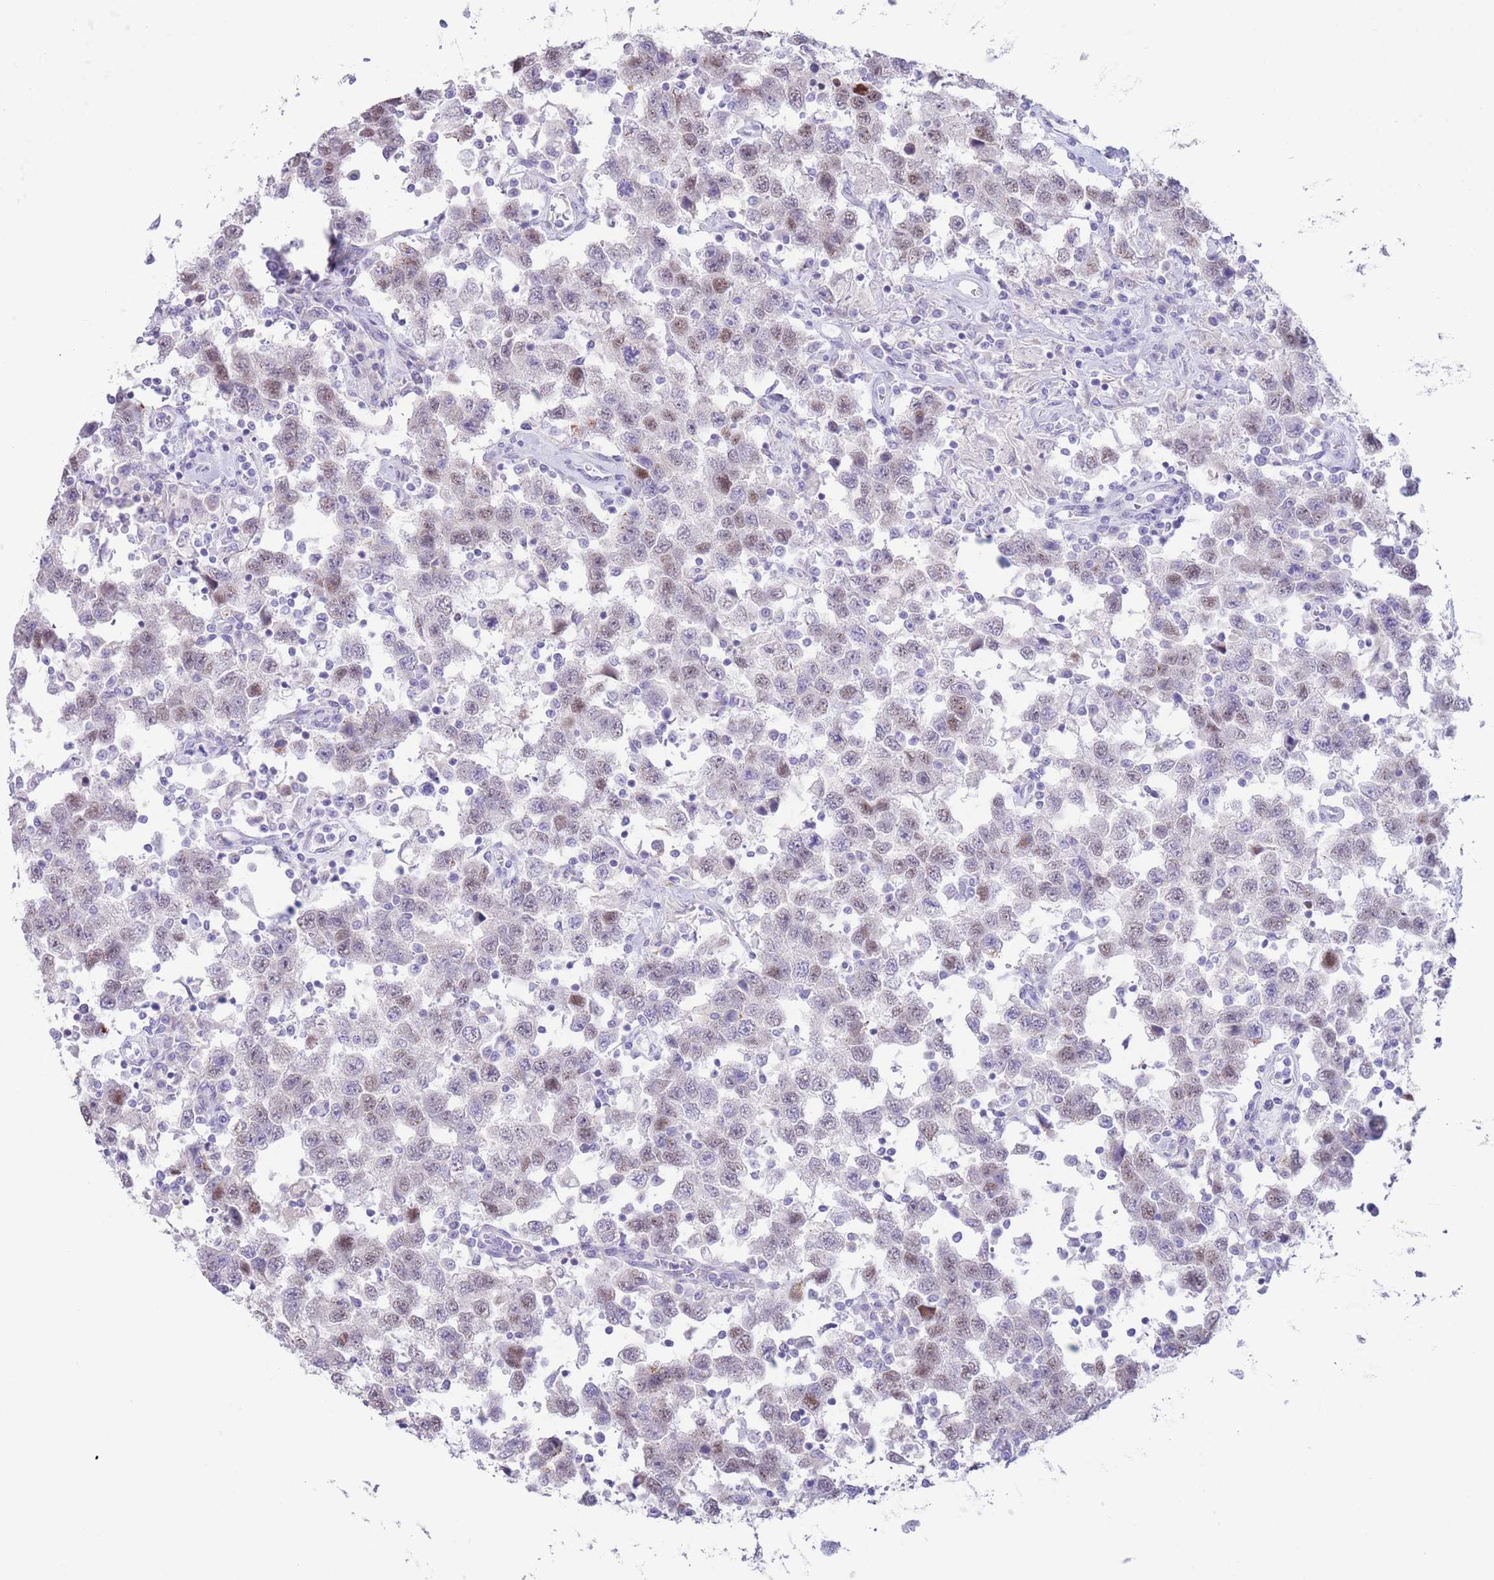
{"staining": {"intensity": "weak", "quantity": "<25%", "location": "nuclear"}, "tissue": "testis cancer", "cell_type": "Tumor cells", "image_type": "cancer", "snomed": [{"axis": "morphology", "description": "Seminoma, NOS"}, {"axis": "topography", "description": "Testis"}], "caption": "DAB (3,3'-diaminobenzidine) immunohistochemical staining of seminoma (testis) demonstrates no significant expression in tumor cells.", "gene": "FAH", "patient": {"sex": "male", "age": 41}}